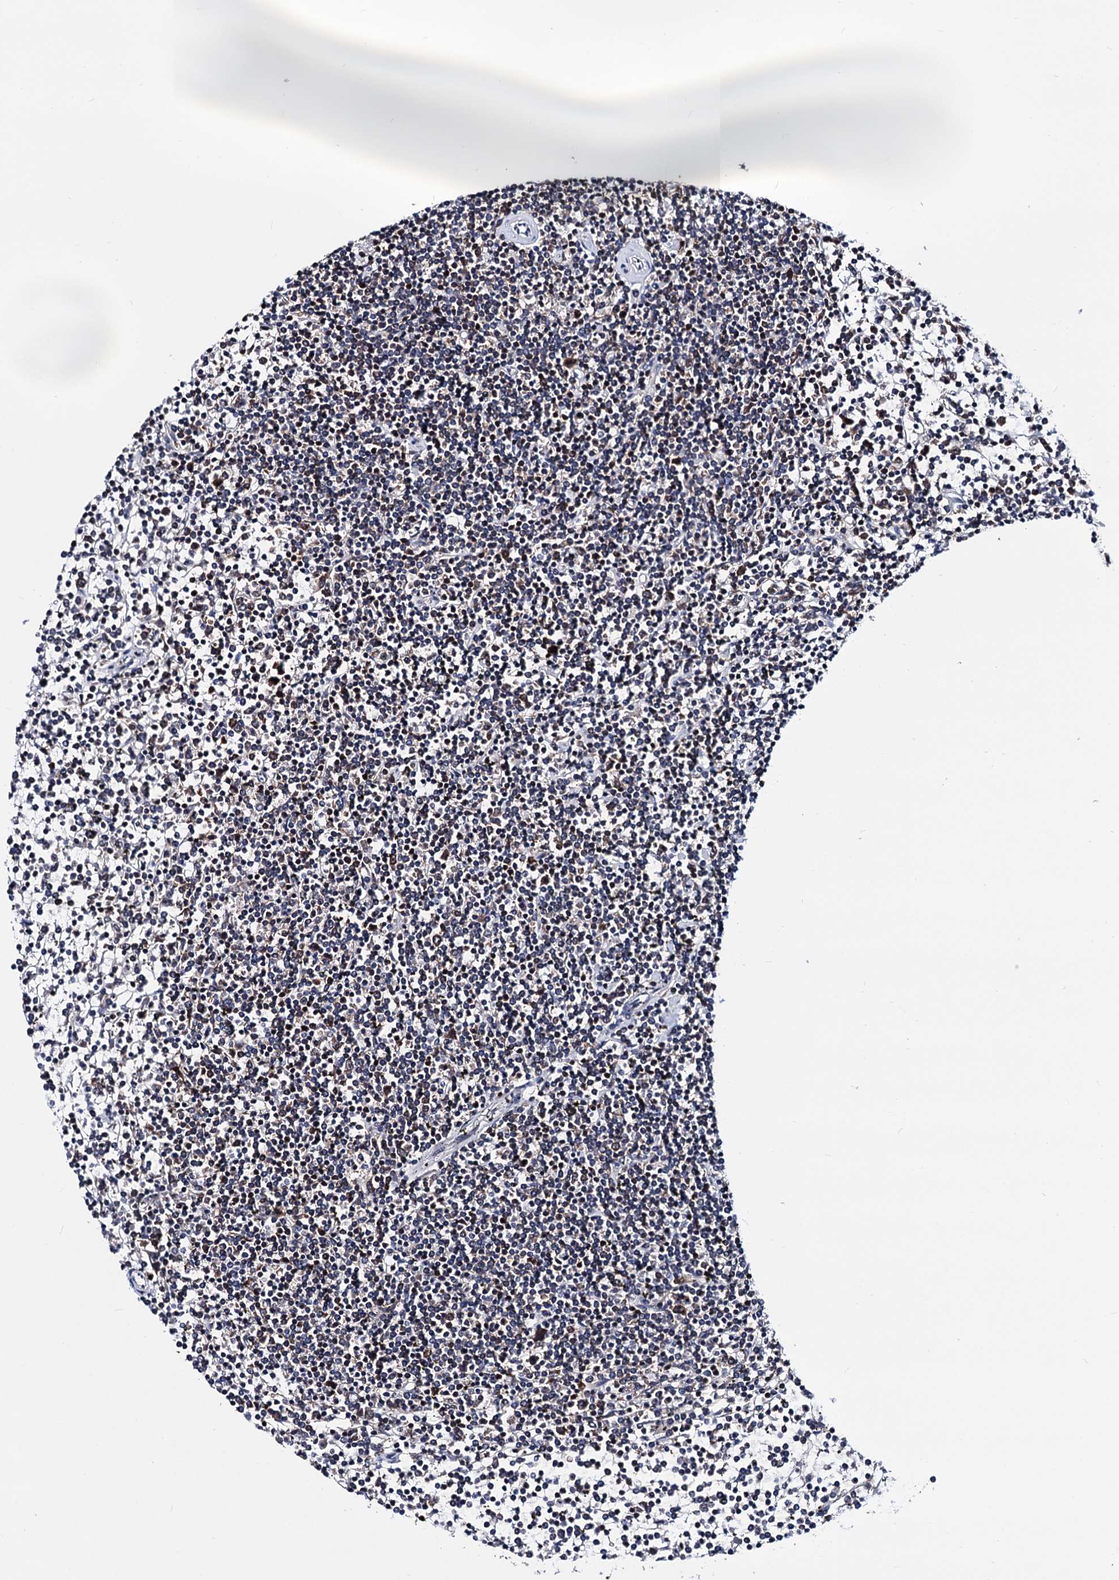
{"staining": {"intensity": "negative", "quantity": "none", "location": "none"}, "tissue": "lymphoma", "cell_type": "Tumor cells", "image_type": "cancer", "snomed": [{"axis": "morphology", "description": "Malignant lymphoma, non-Hodgkin's type, Low grade"}, {"axis": "topography", "description": "Spleen"}], "caption": "Tumor cells are negative for brown protein staining in lymphoma. Brightfield microscopy of immunohistochemistry stained with DAB (brown) and hematoxylin (blue), captured at high magnification.", "gene": "COA4", "patient": {"sex": "female", "age": 19}}